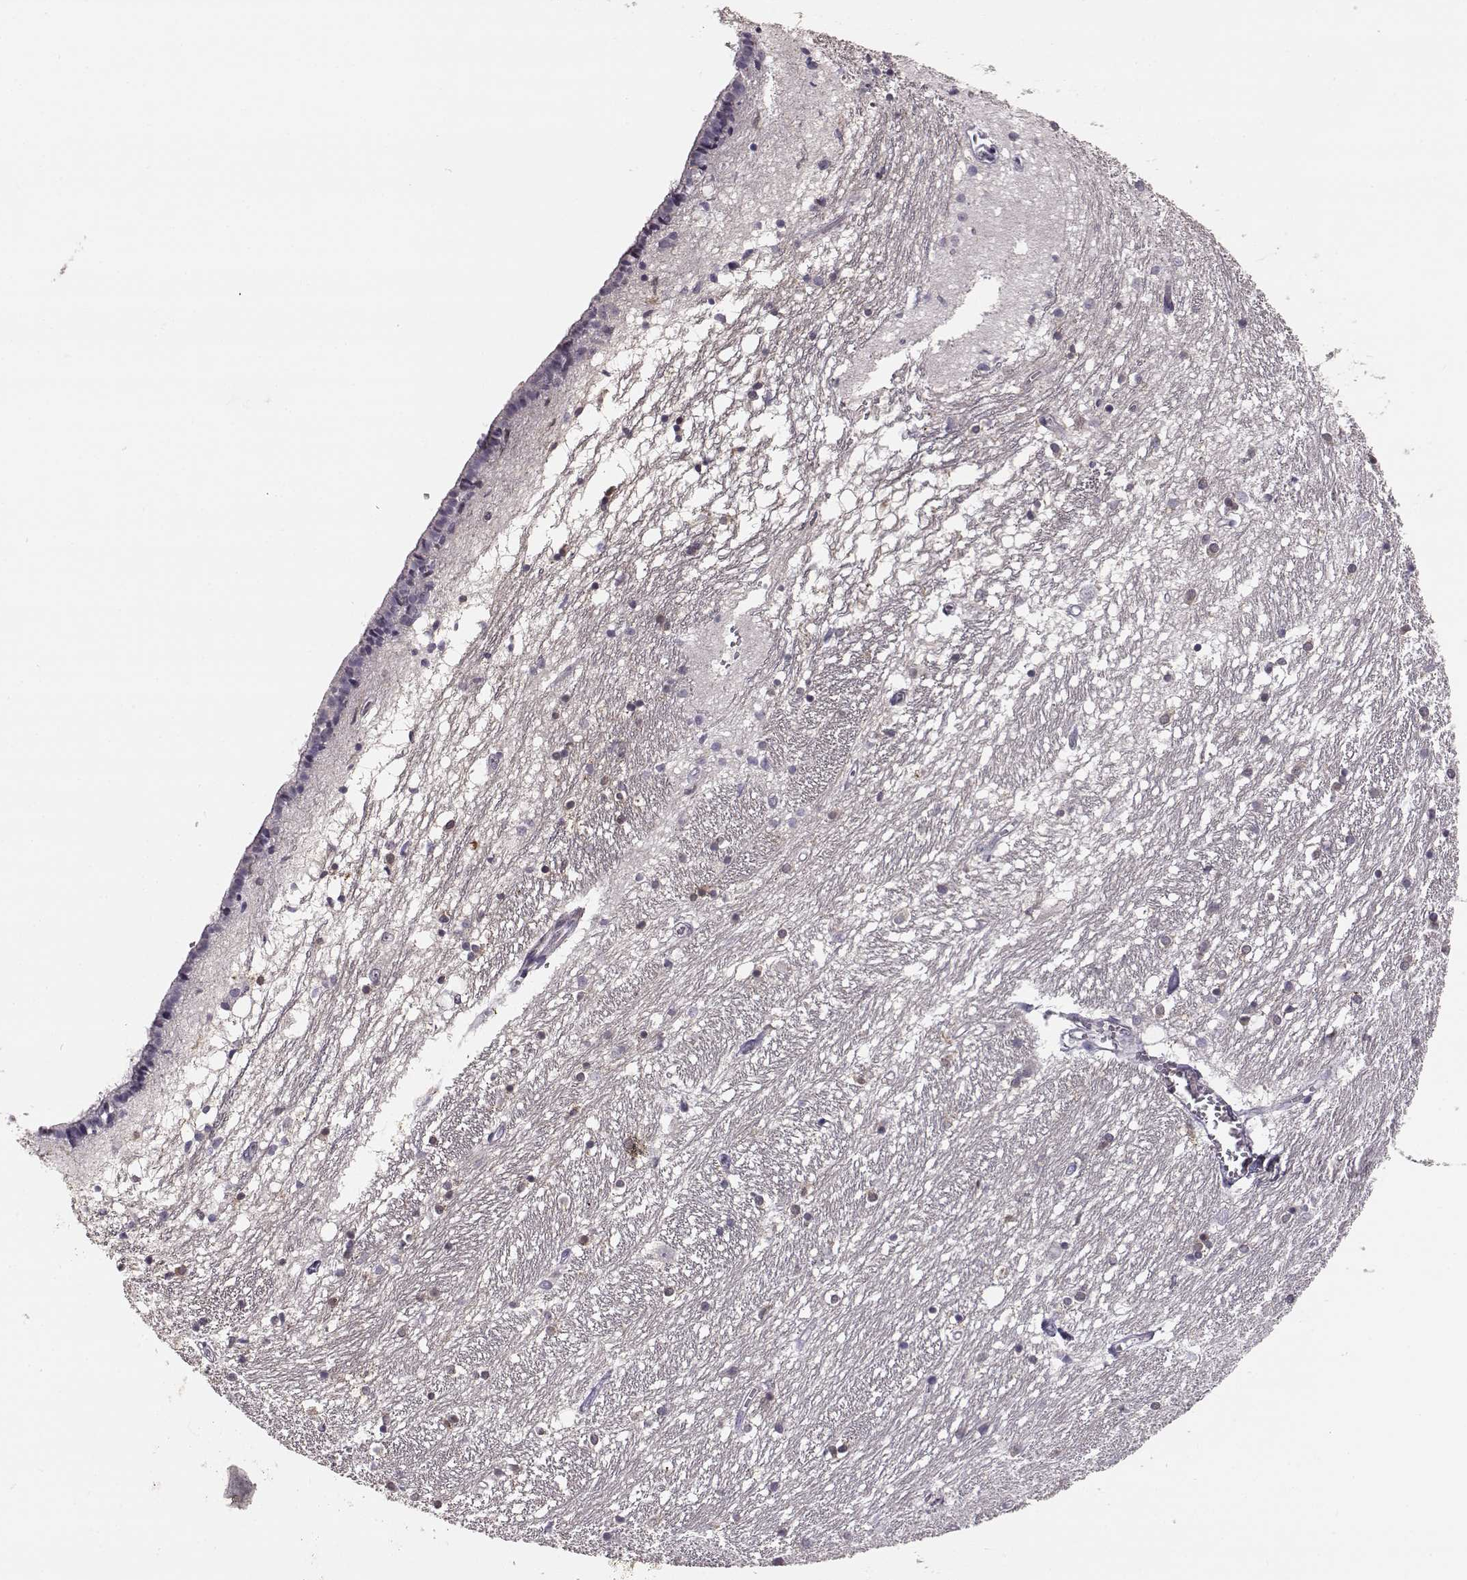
{"staining": {"intensity": "negative", "quantity": "none", "location": "none"}, "tissue": "caudate", "cell_type": "Glial cells", "image_type": "normal", "snomed": [{"axis": "morphology", "description": "Normal tissue, NOS"}, {"axis": "topography", "description": "Lateral ventricle wall"}], "caption": "IHC image of unremarkable human caudate stained for a protein (brown), which demonstrates no expression in glial cells.", "gene": "GPR50", "patient": {"sex": "female", "age": 71}}